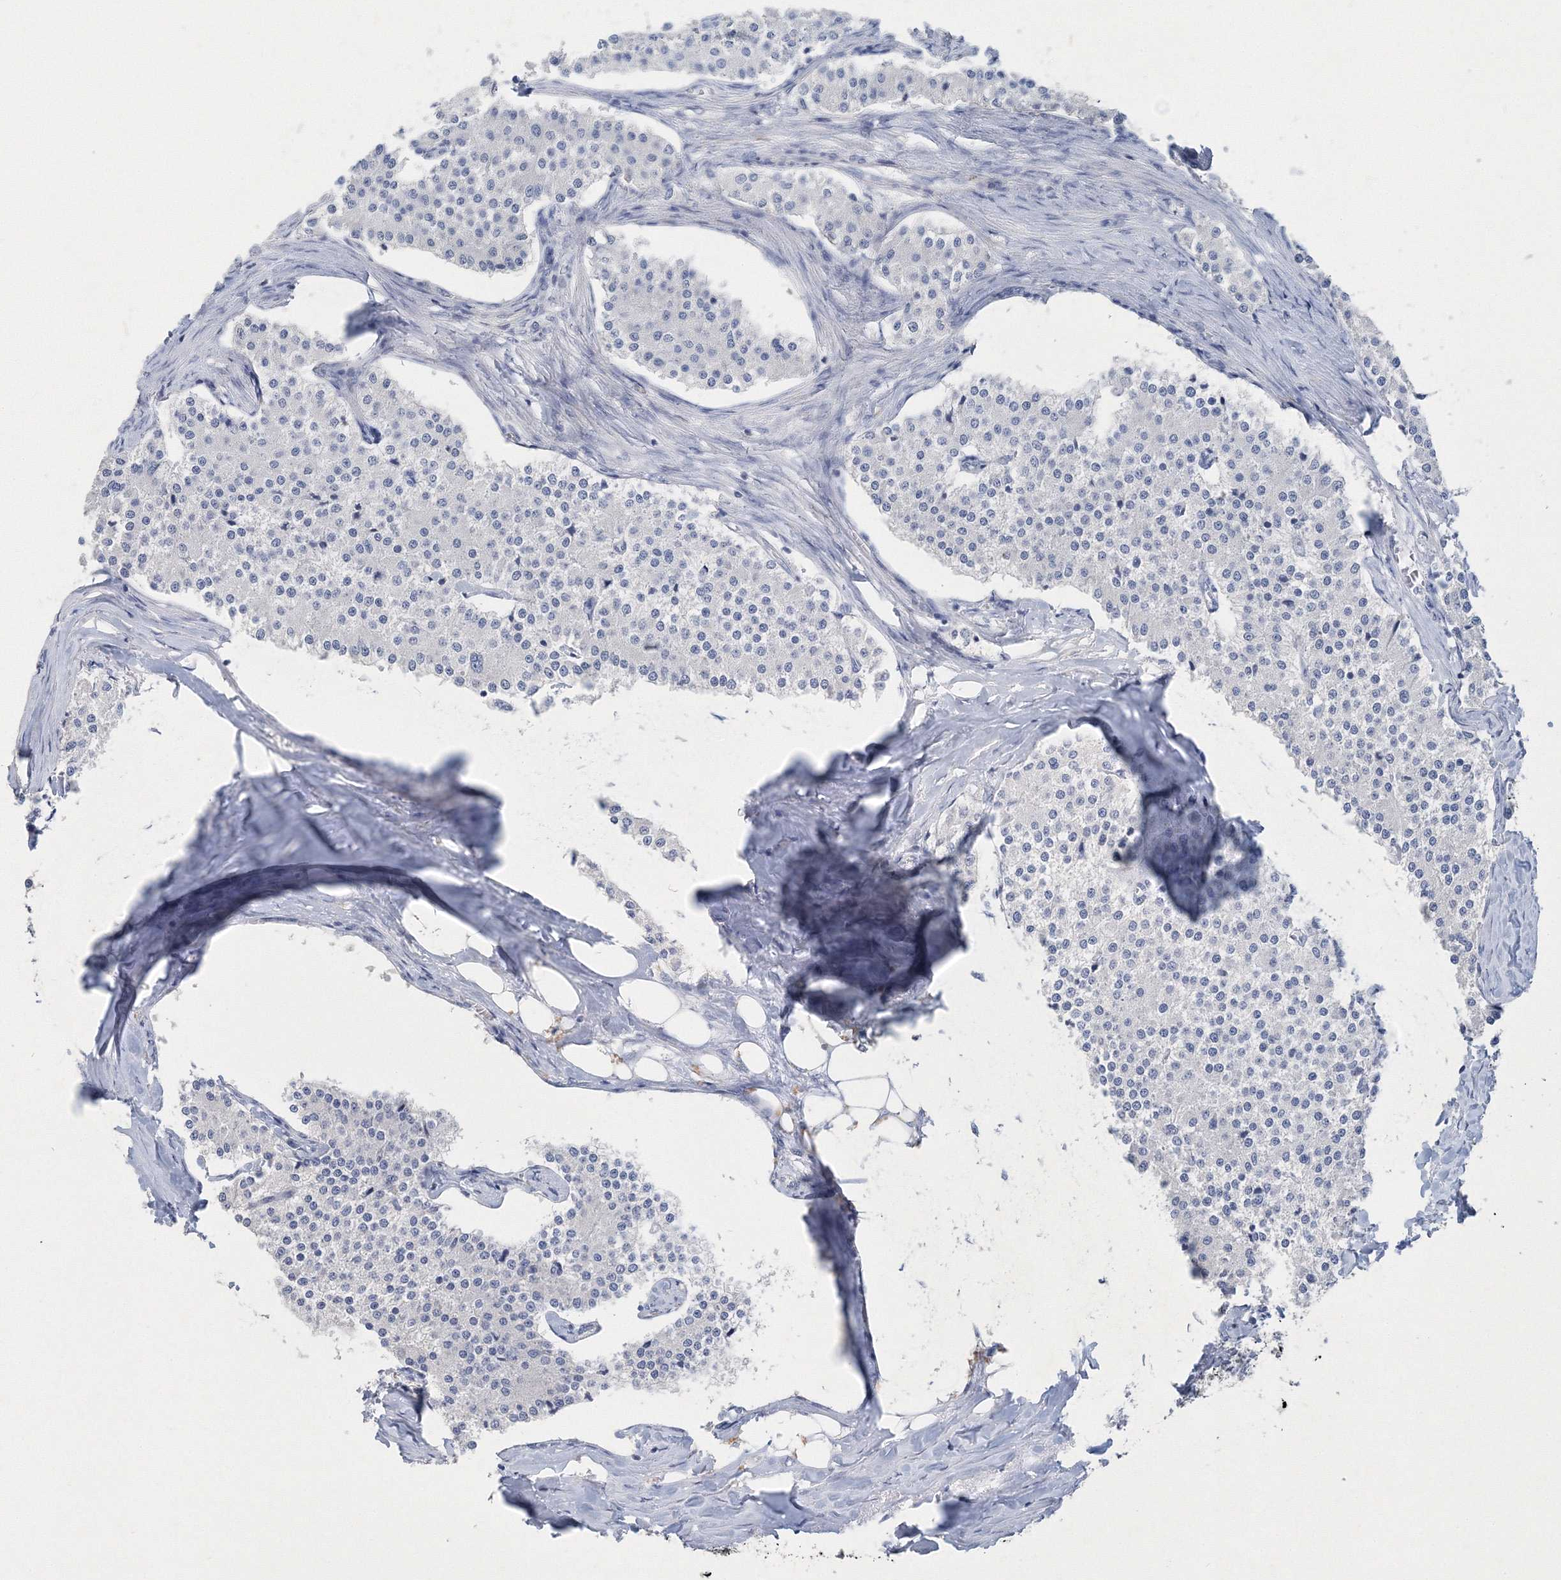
{"staining": {"intensity": "negative", "quantity": "none", "location": "none"}, "tissue": "carcinoid", "cell_type": "Tumor cells", "image_type": "cancer", "snomed": [{"axis": "morphology", "description": "Carcinoid, malignant, NOS"}, {"axis": "topography", "description": "Colon"}], "caption": "There is no significant positivity in tumor cells of carcinoid (malignant).", "gene": "OSBPL6", "patient": {"sex": "female", "age": 52}}